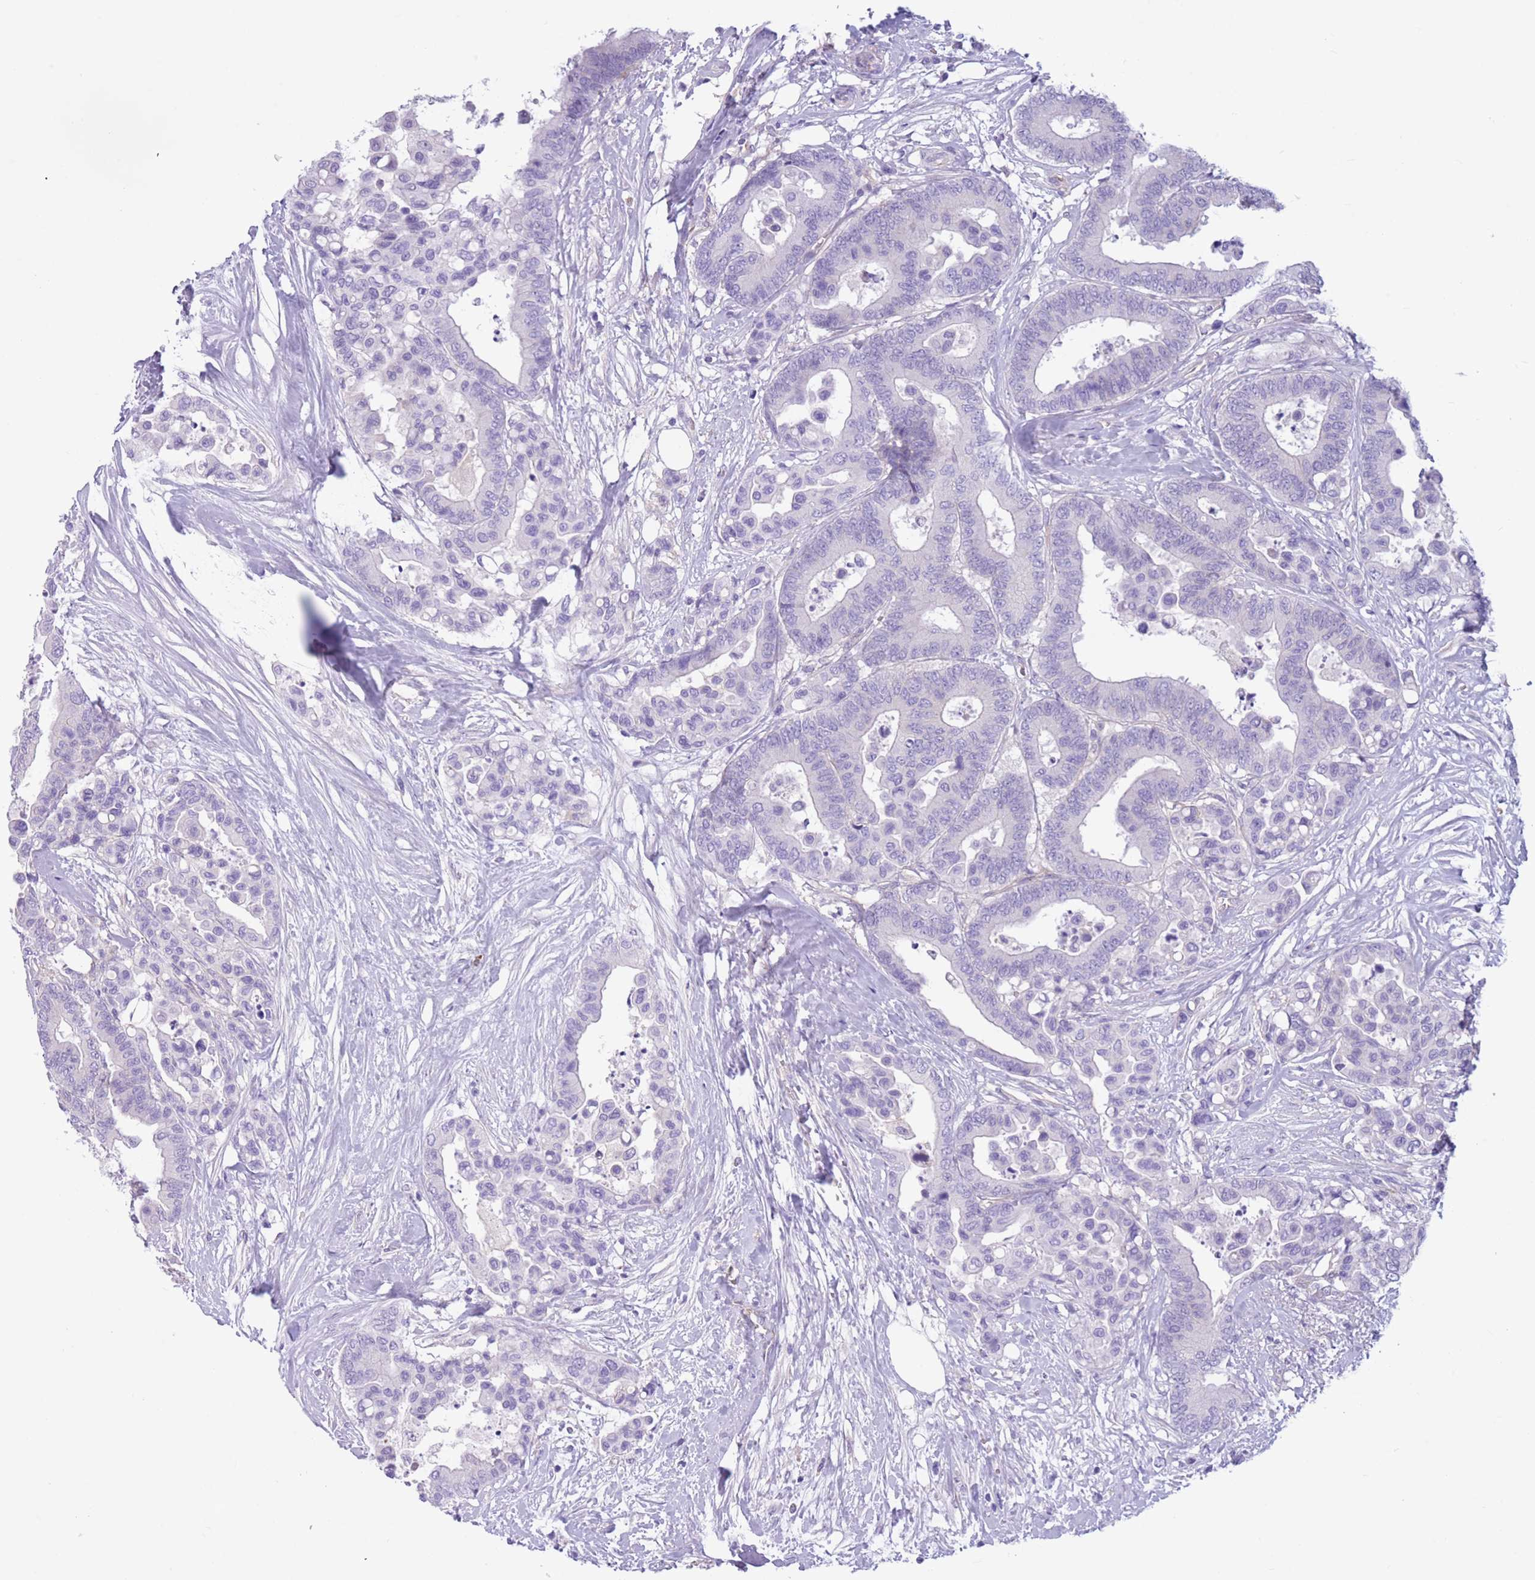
{"staining": {"intensity": "negative", "quantity": "none", "location": "none"}, "tissue": "colorectal cancer", "cell_type": "Tumor cells", "image_type": "cancer", "snomed": [{"axis": "morphology", "description": "Adenocarcinoma, NOS"}, {"axis": "topography", "description": "Colon"}], "caption": "IHC micrograph of neoplastic tissue: human adenocarcinoma (colorectal) stained with DAB demonstrates no significant protein staining in tumor cells.", "gene": "SNX6", "patient": {"sex": "male", "age": 82}}